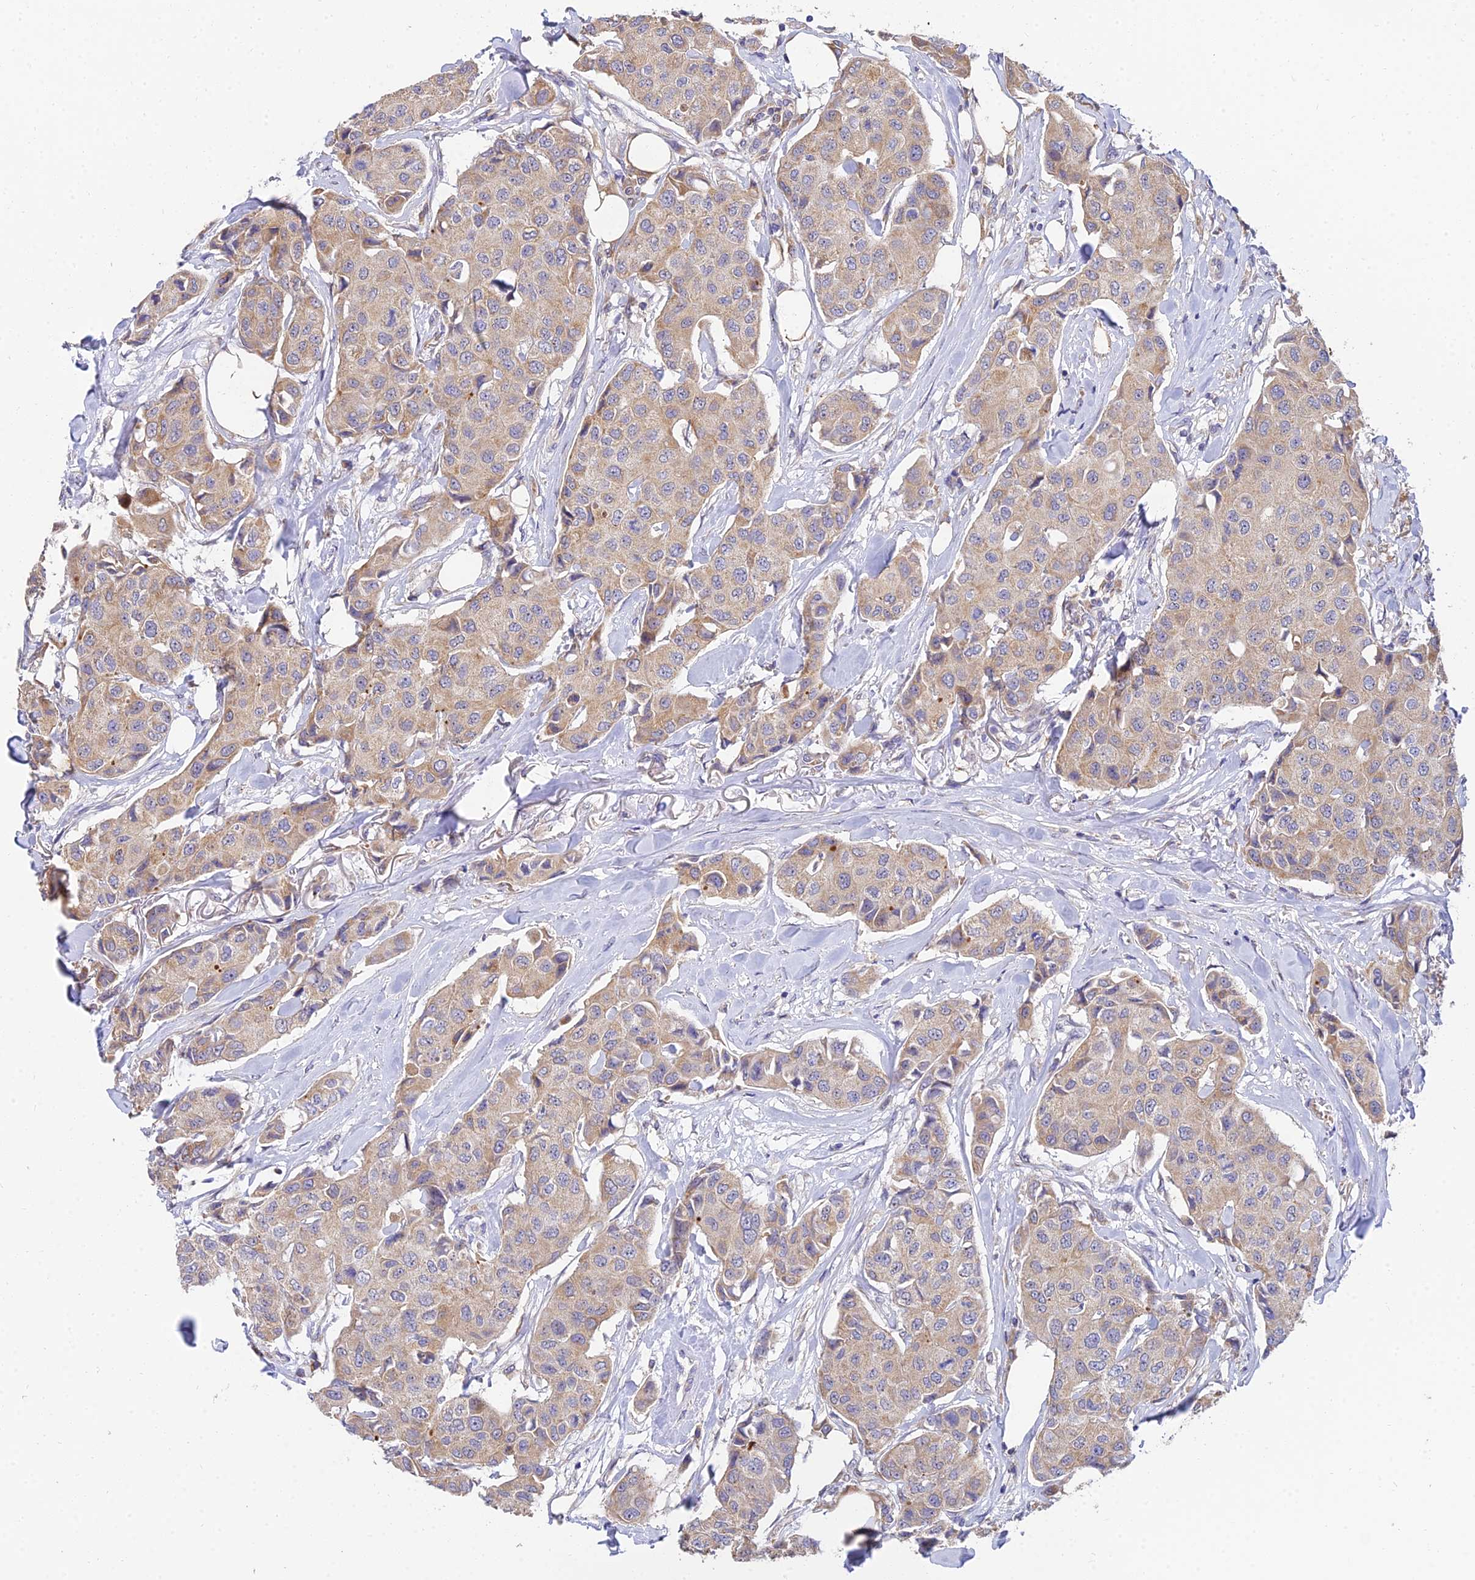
{"staining": {"intensity": "moderate", "quantity": ">75%", "location": "cytoplasmic/membranous"}, "tissue": "breast cancer", "cell_type": "Tumor cells", "image_type": "cancer", "snomed": [{"axis": "morphology", "description": "Duct carcinoma"}, {"axis": "topography", "description": "Breast"}], "caption": "Immunohistochemical staining of human breast intraductal carcinoma shows medium levels of moderate cytoplasmic/membranous protein expression in approximately >75% of tumor cells. (DAB (3,3'-diaminobenzidine) IHC, brown staining for protein, blue staining for nuclei).", "gene": "ARL8B", "patient": {"sex": "female", "age": 80}}